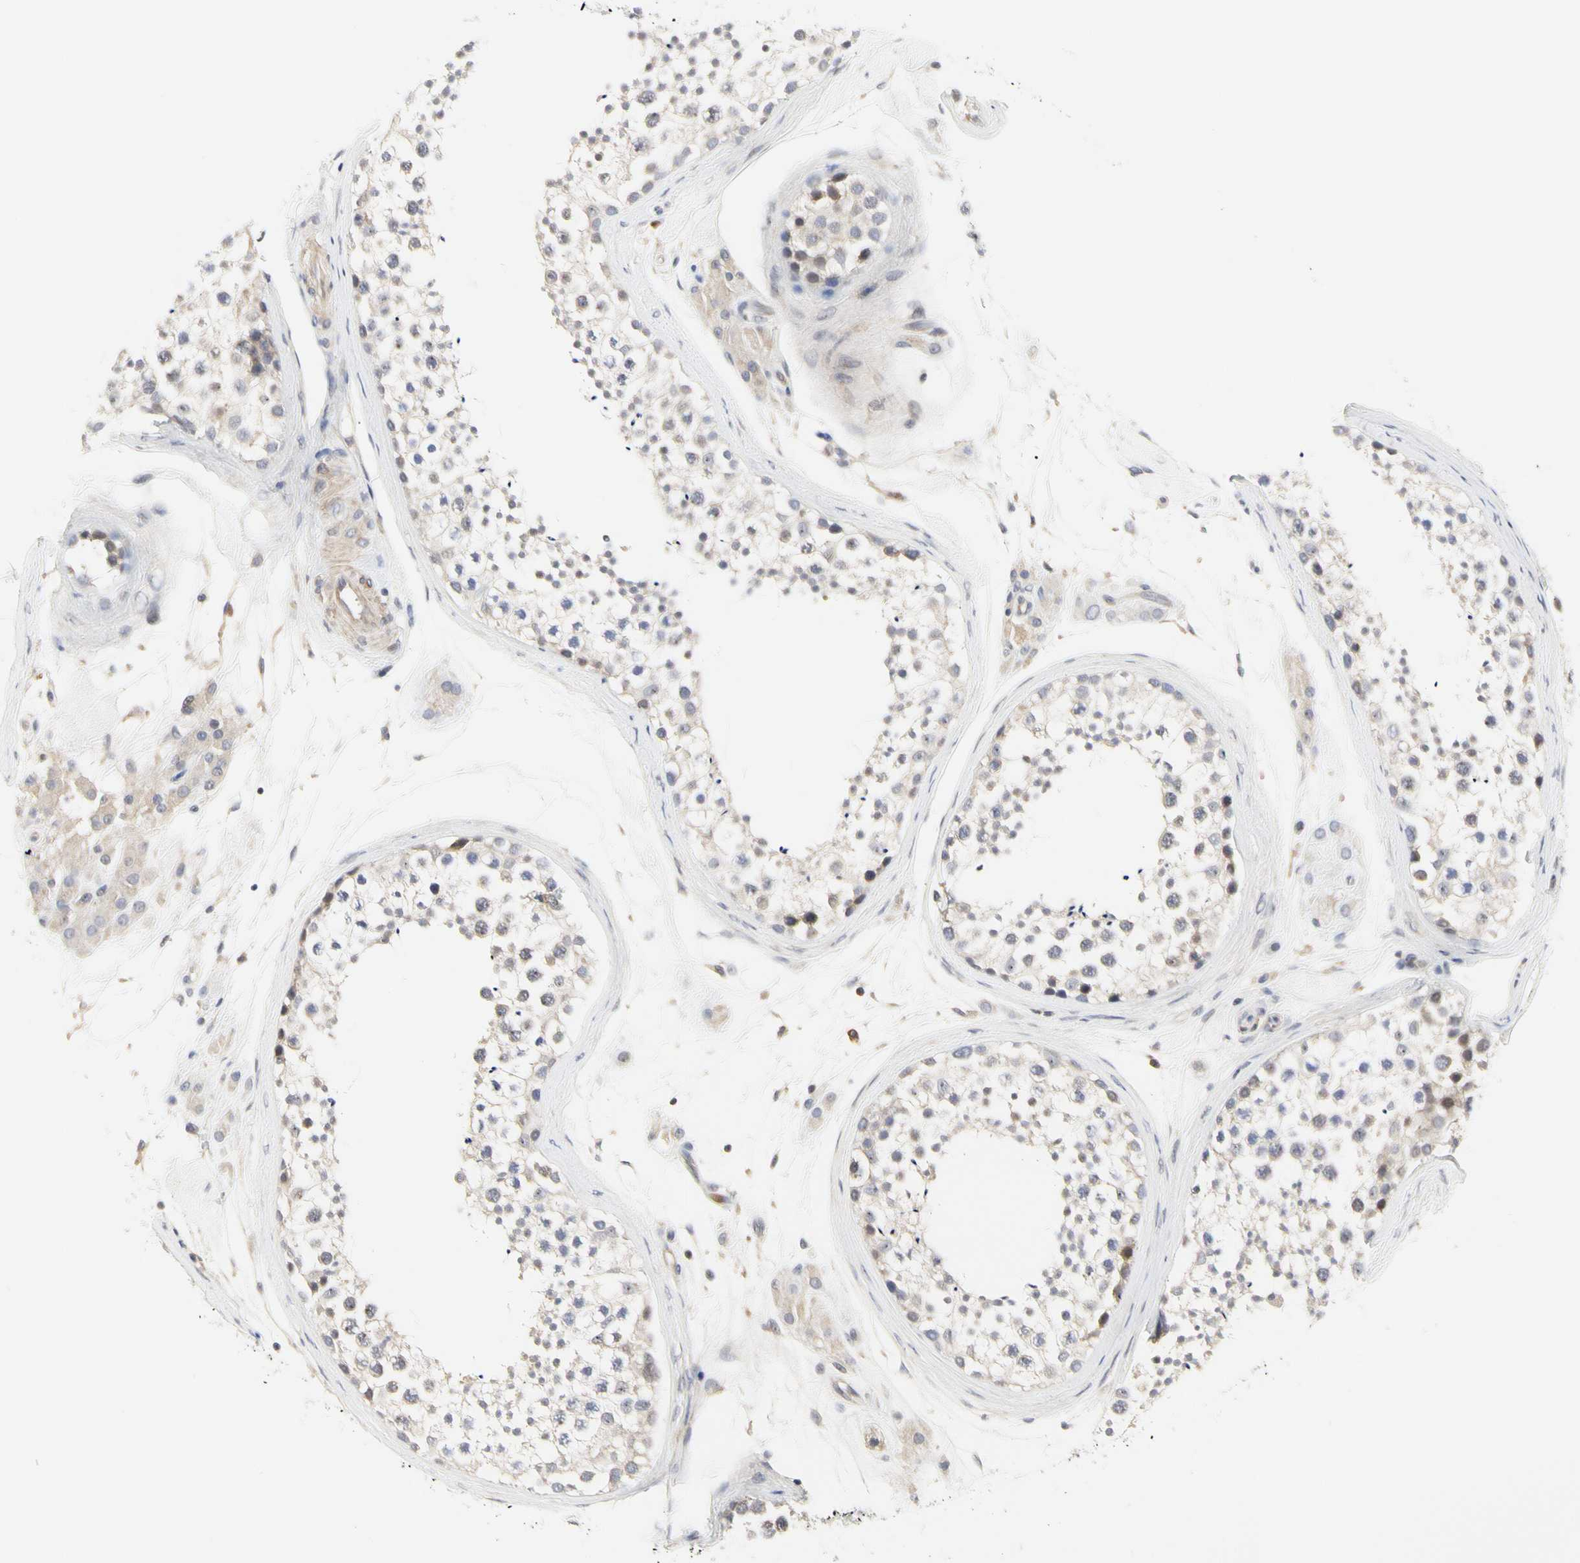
{"staining": {"intensity": "weak", "quantity": "25%-75%", "location": "cytoplasmic/membranous"}, "tissue": "testis", "cell_type": "Cells in seminiferous ducts", "image_type": "normal", "snomed": [{"axis": "morphology", "description": "Normal tissue, NOS"}, {"axis": "topography", "description": "Testis"}], "caption": "Protein expression analysis of benign testis demonstrates weak cytoplasmic/membranous expression in approximately 25%-75% of cells in seminiferous ducts. The protein is shown in brown color, while the nuclei are stained blue.", "gene": "SHANK2", "patient": {"sex": "male", "age": 46}}